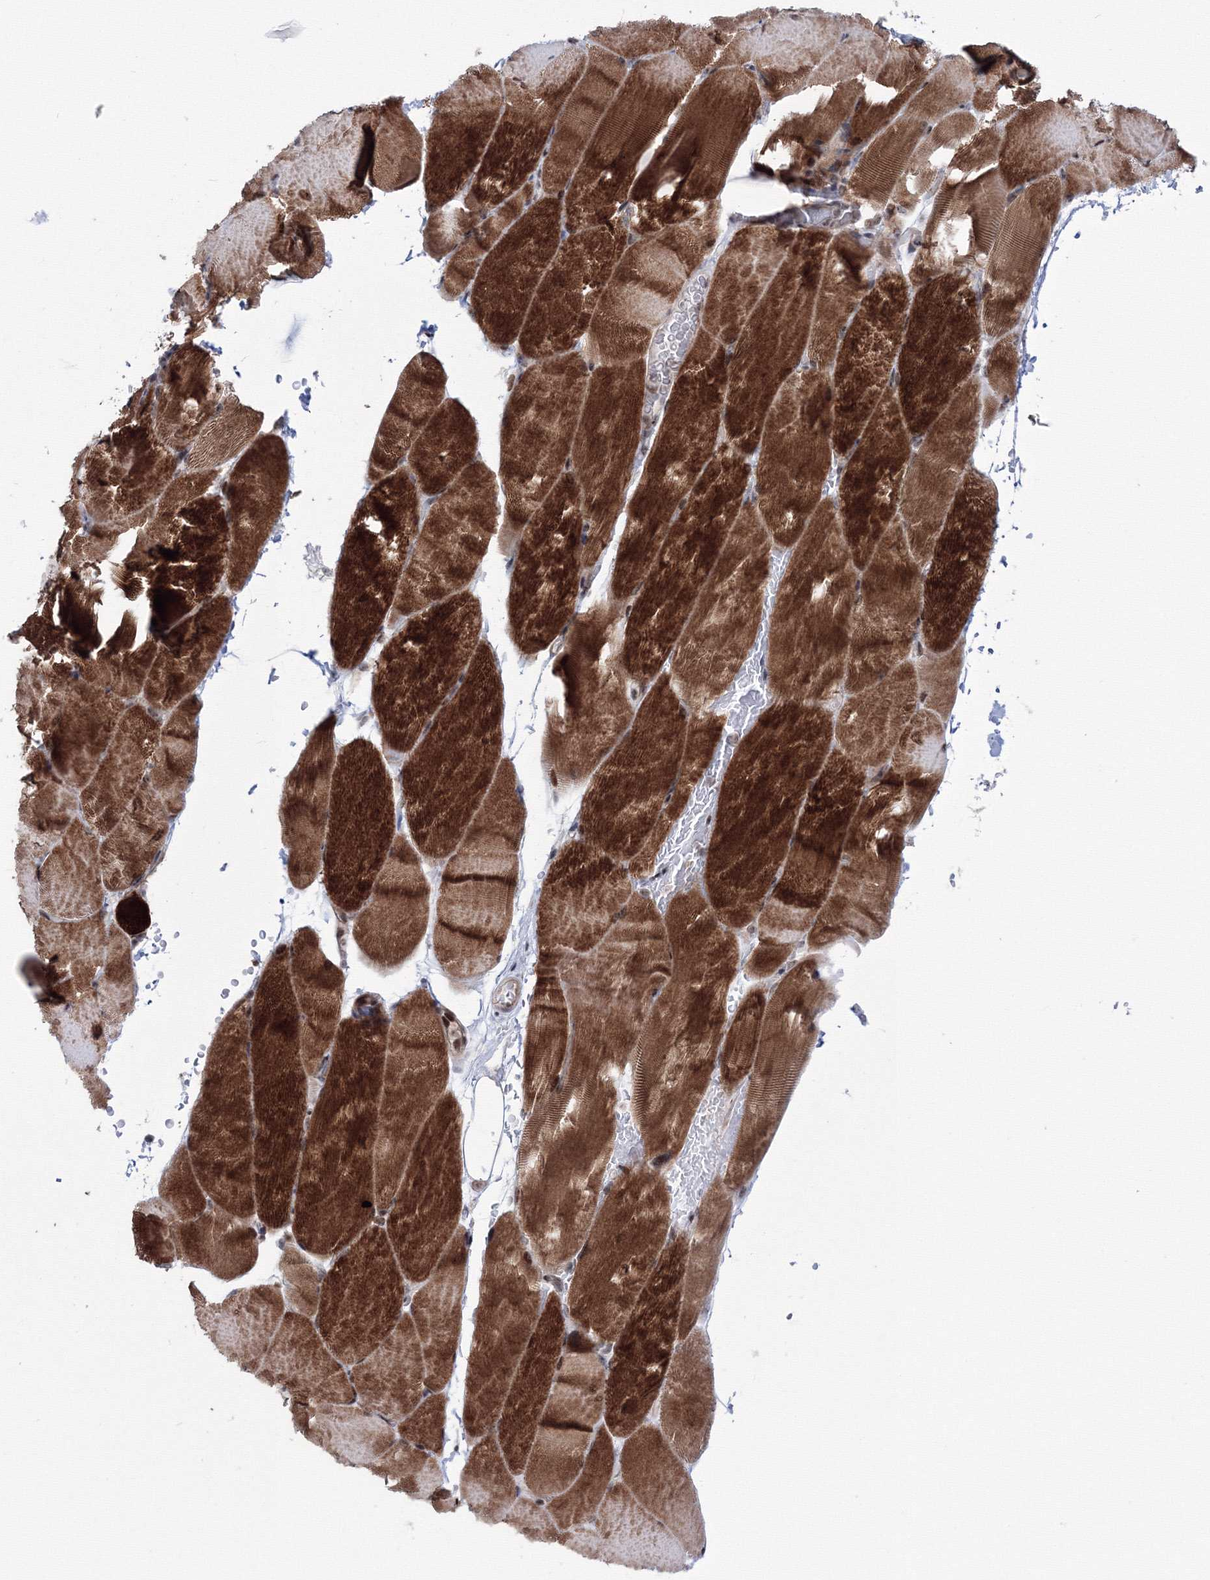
{"staining": {"intensity": "strong", "quantity": ">75%", "location": "cytoplasmic/membranous,nuclear"}, "tissue": "skeletal muscle", "cell_type": "Myocytes", "image_type": "normal", "snomed": [{"axis": "morphology", "description": "Normal tissue, NOS"}, {"axis": "topography", "description": "Skeletal muscle"}, {"axis": "topography", "description": "Parathyroid gland"}], "caption": "High-power microscopy captured an IHC image of benign skeletal muscle, revealing strong cytoplasmic/membranous,nuclear expression in approximately >75% of myocytes.", "gene": "TATDN2", "patient": {"sex": "female", "age": 37}}